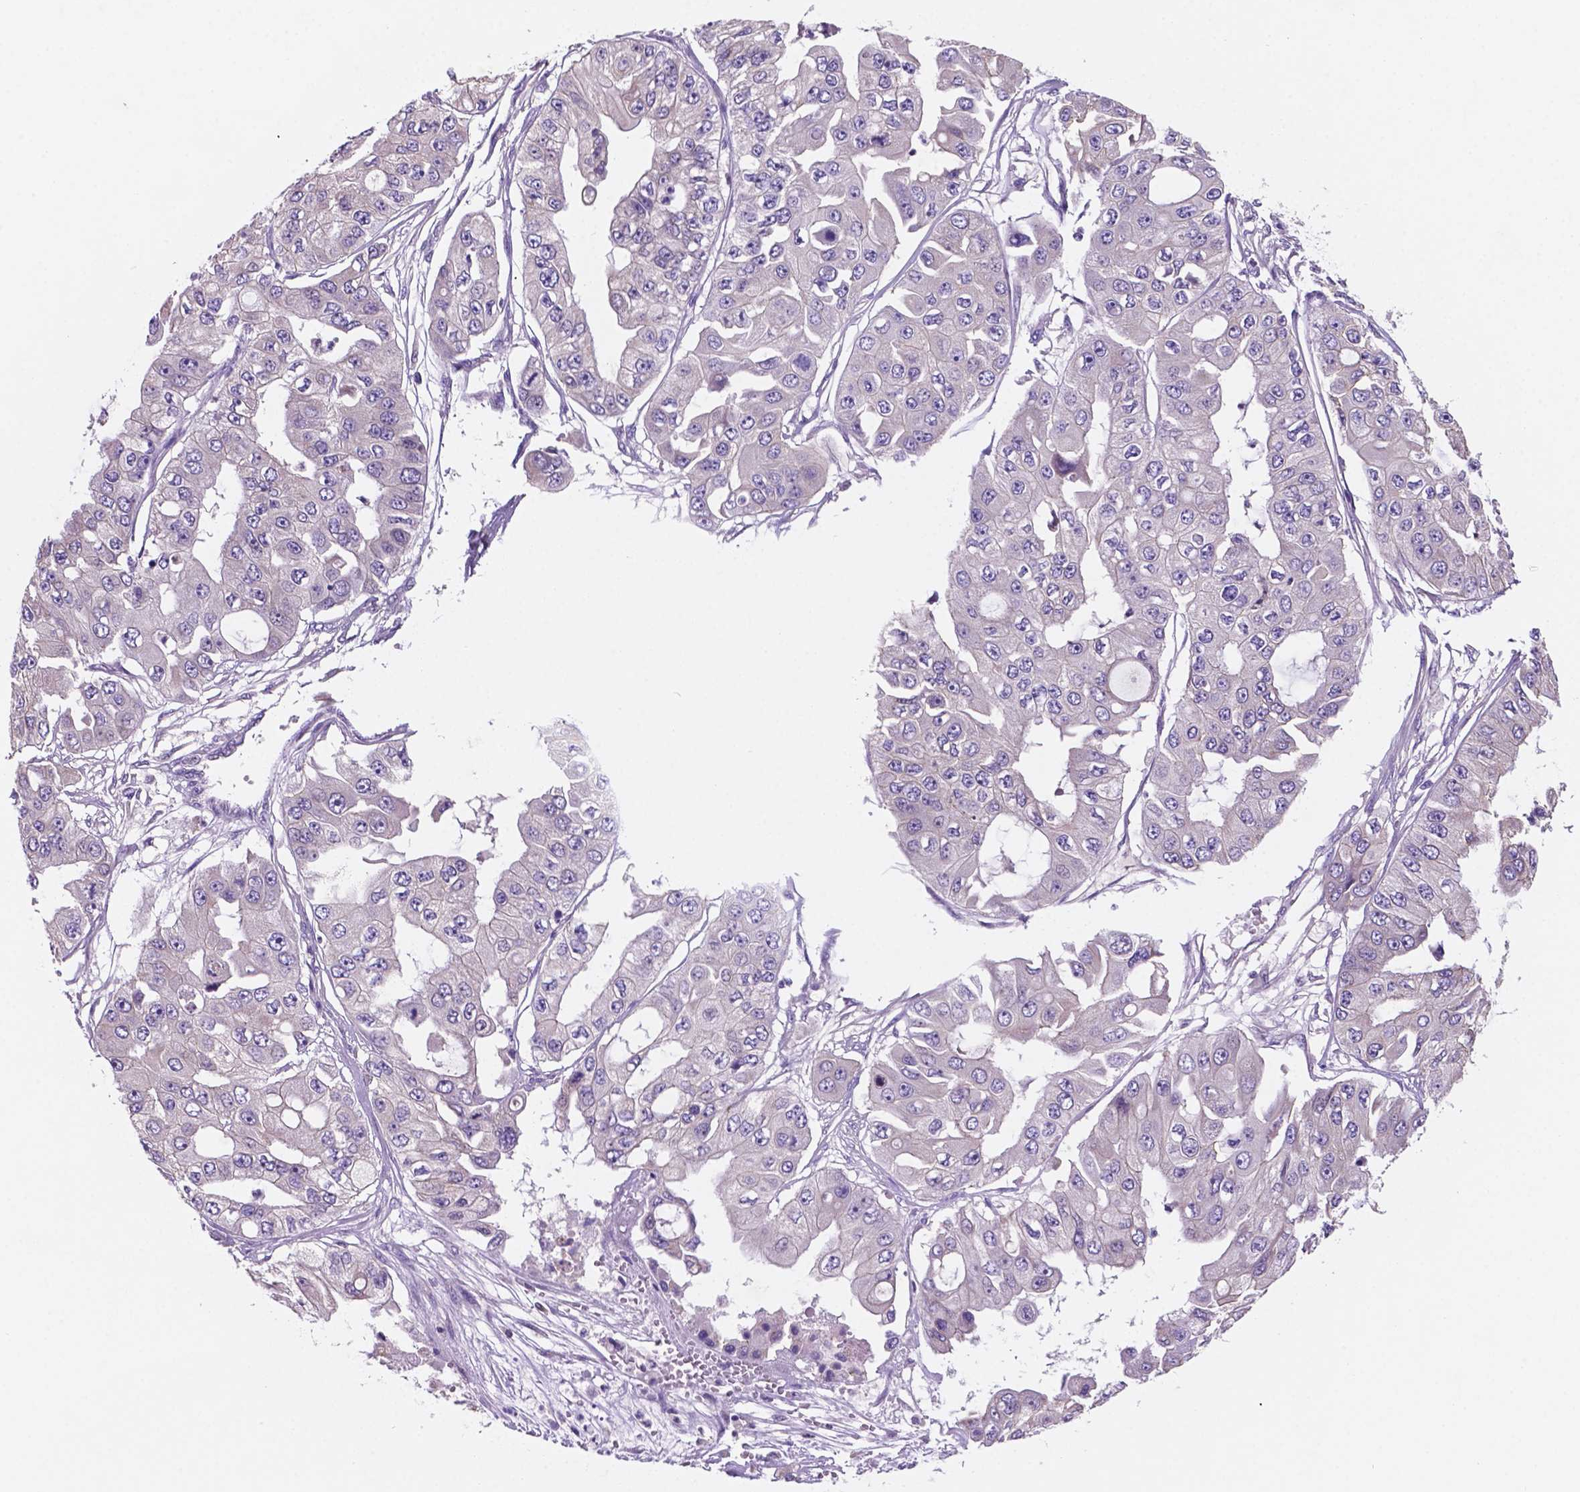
{"staining": {"intensity": "negative", "quantity": "none", "location": "none"}, "tissue": "ovarian cancer", "cell_type": "Tumor cells", "image_type": "cancer", "snomed": [{"axis": "morphology", "description": "Cystadenocarcinoma, serous, NOS"}, {"axis": "topography", "description": "Ovary"}], "caption": "The photomicrograph exhibits no staining of tumor cells in ovarian cancer. (IHC, brightfield microscopy, high magnification).", "gene": "MKRN2OS", "patient": {"sex": "female", "age": 56}}